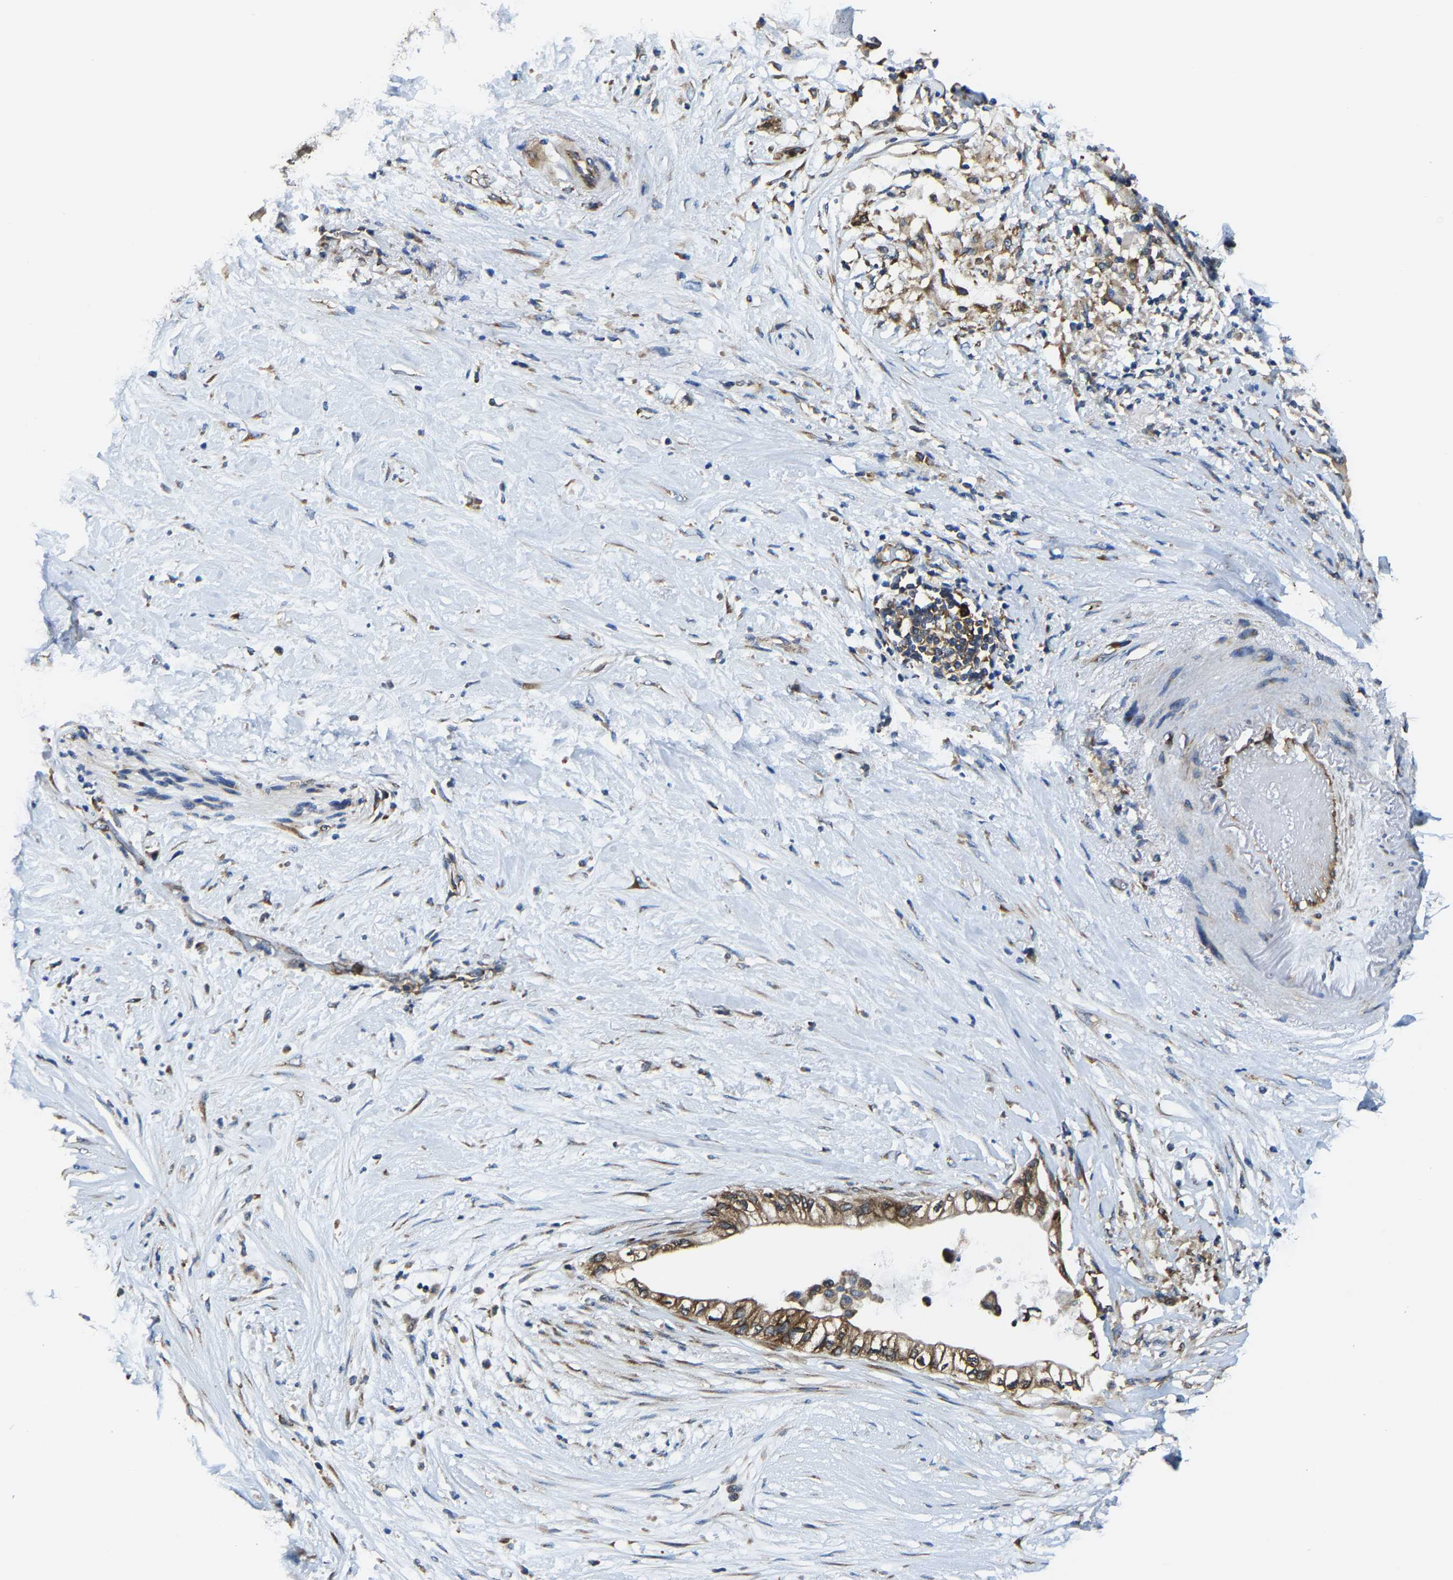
{"staining": {"intensity": "moderate", "quantity": ">75%", "location": "cytoplasmic/membranous"}, "tissue": "pancreatic cancer", "cell_type": "Tumor cells", "image_type": "cancer", "snomed": [{"axis": "morphology", "description": "Normal tissue, NOS"}, {"axis": "morphology", "description": "Adenocarcinoma, NOS"}, {"axis": "topography", "description": "Pancreas"}, {"axis": "topography", "description": "Duodenum"}], "caption": "A brown stain highlights moderate cytoplasmic/membranous staining of a protein in human adenocarcinoma (pancreatic) tumor cells.", "gene": "G3BP2", "patient": {"sex": "female", "age": 60}}